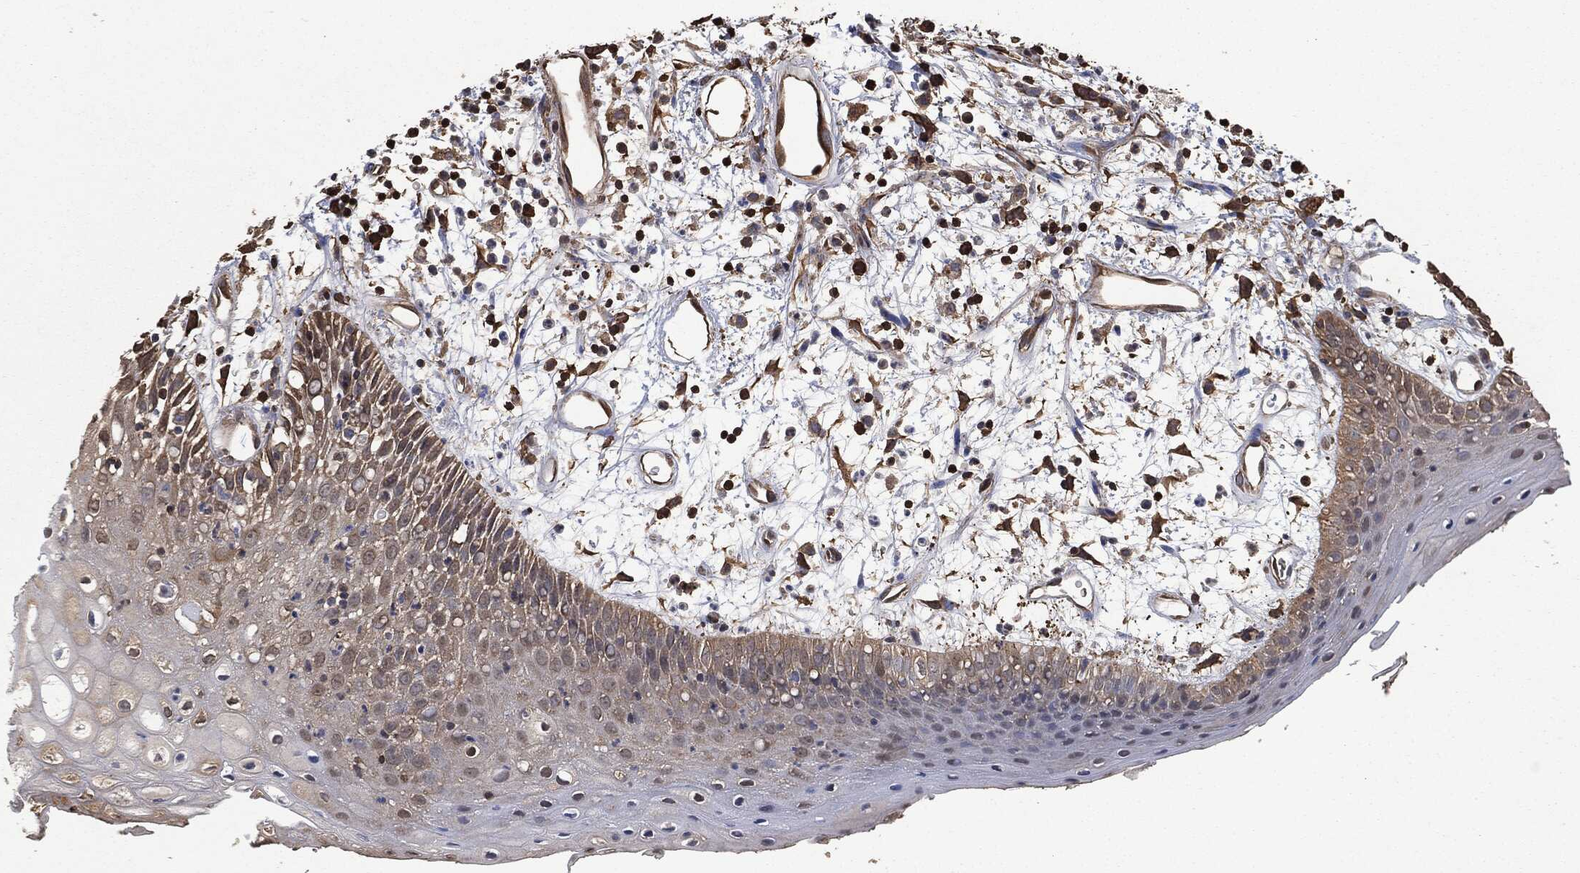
{"staining": {"intensity": "strong", "quantity": "<25%", "location": "cytoplasmic/membranous"}, "tissue": "oral mucosa", "cell_type": "Squamous epithelial cells", "image_type": "normal", "snomed": [{"axis": "morphology", "description": "Normal tissue, NOS"}, {"axis": "morphology", "description": "Squamous cell carcinoma, NOS"}, {"axis": "topography", "description": "Skeletal muscle"}, {"axis": "topography", "description": "Oral tissue"}, {"axis": "topography", "description": "Head-Neck"}], "caption": "Squamous epithelial cells reveal strong cytoplasmic/membranous positivity in about <25% of cells in benign oral mucosa.", "gene": "PRDX4", "patient": {"sex": "female", "age": 84}}